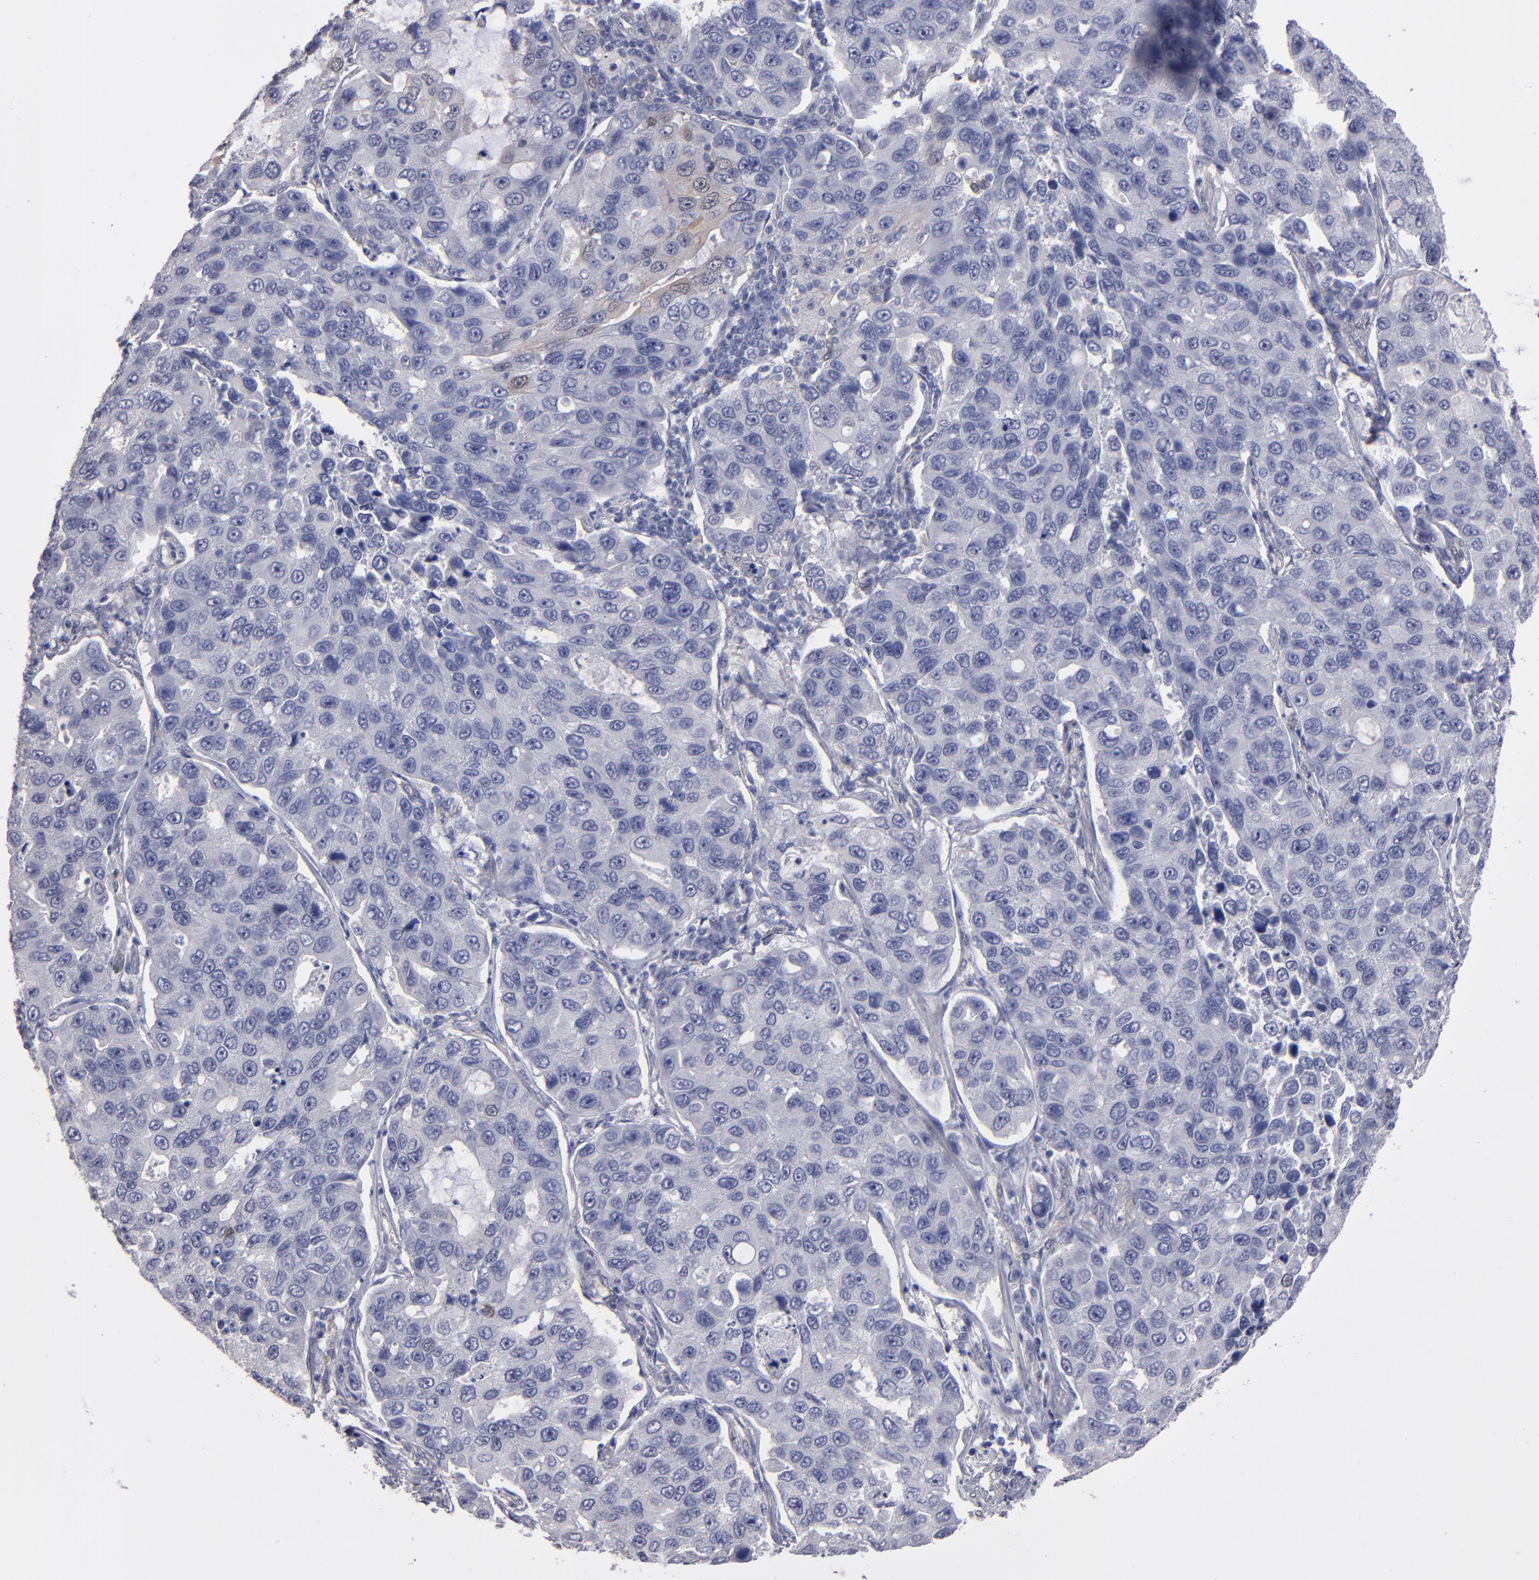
{"staining": {"intensity": "weak", "quantity": "<25%", "location": "cytoplasmic/membranous,nuclear"}, "tissue": "lung cancer", "cell_type": "Tumor cells", "image_type": "cancer", "snomed": [{"axis": "morphology", "description": "Adenocarcinoma, NOS"}, {"axis": "topography", "description": "Lung"}], "caption": "A photomicrograph of lung cancer (adenocarcinoma) stained for a protein exhibits no brown staining in tumor cells.", "gene": "NDRG2", "patient": {"sex": "male", "age": 64}}